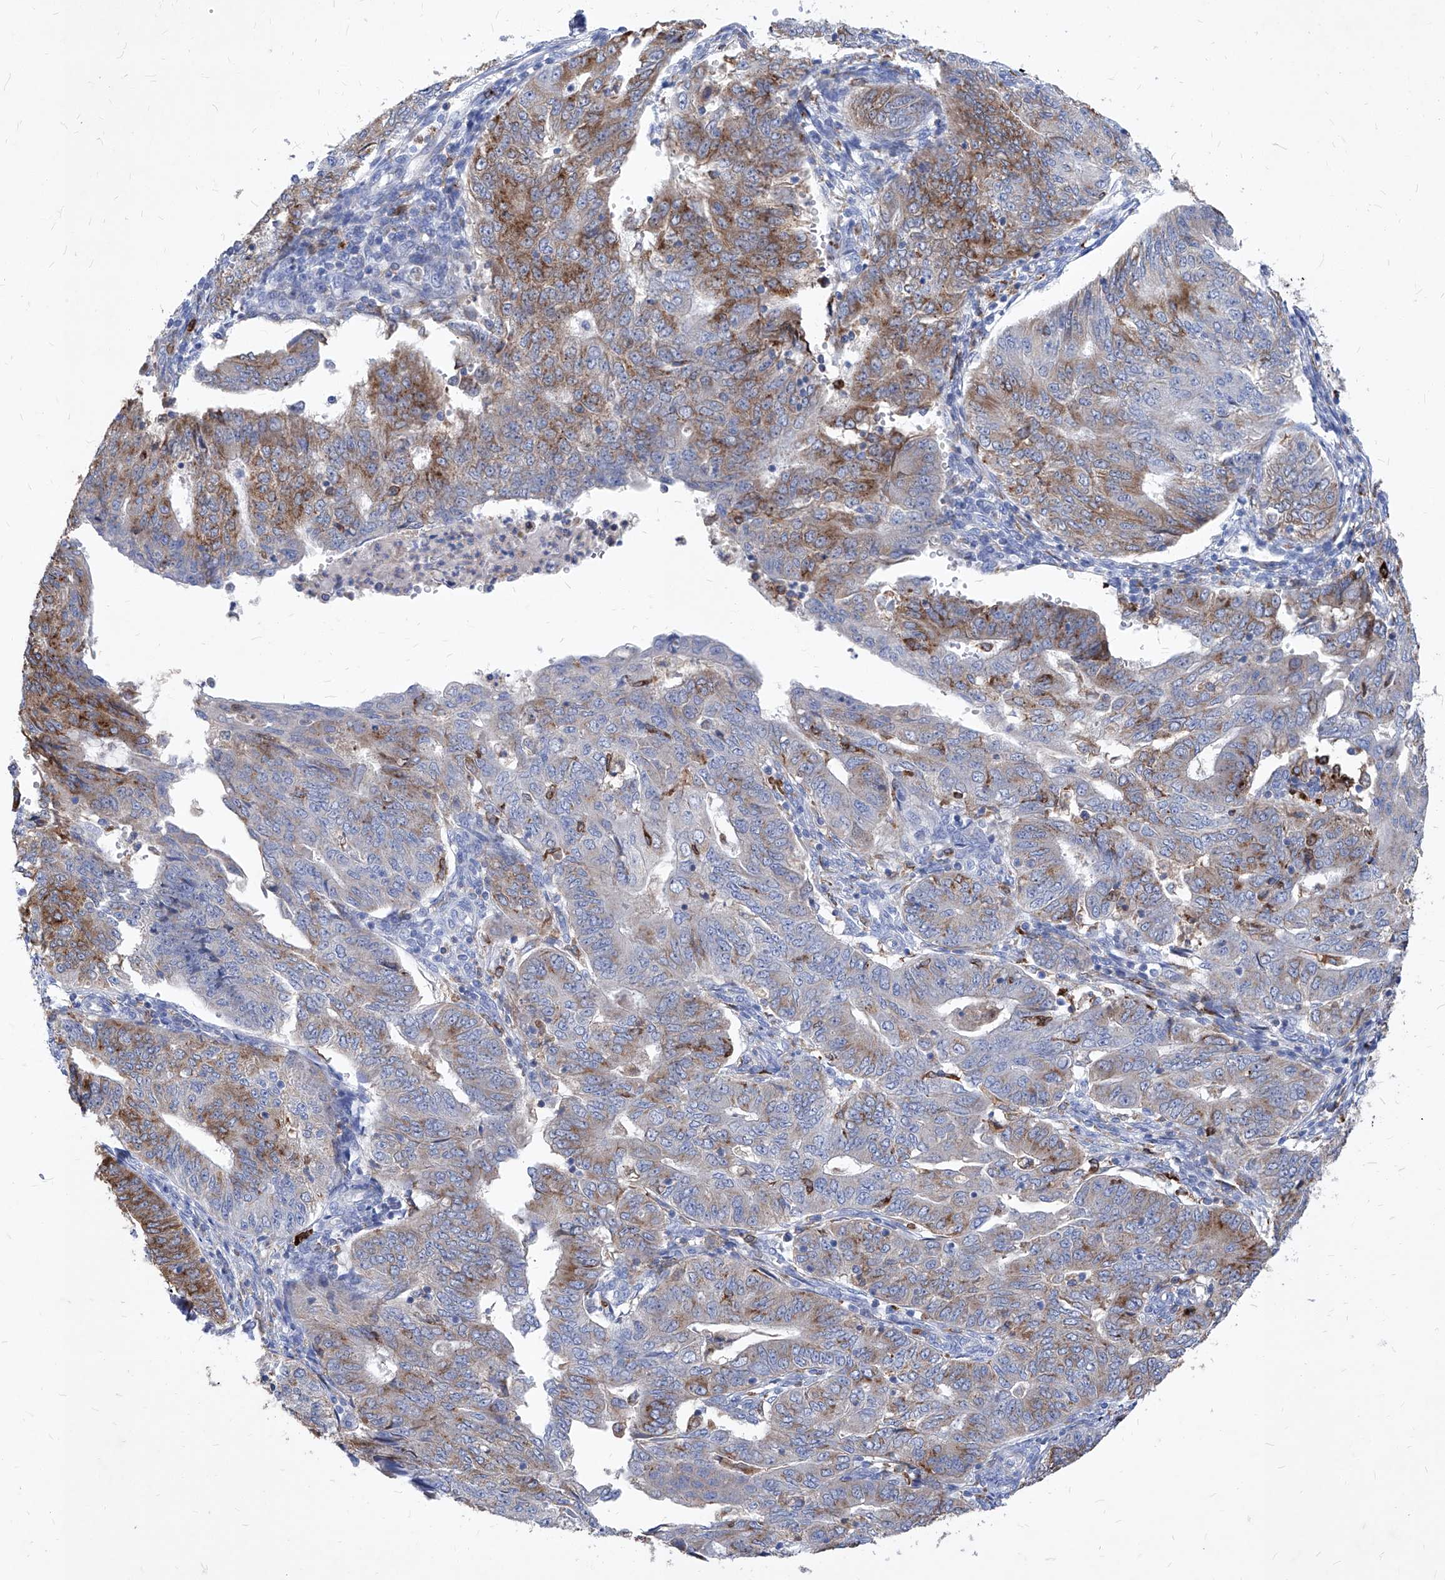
{"staining": {"intensity": "moderate", "quantity": "25%-75%", "location": "cytoplasmic/membranous"}, "tissue": "endometrial cancer", "cell_type": "Tumor cells", "image_type": "cancer", "snomed": [{"axis": "morphology", "description": "Adenocarcinoma, NOS"}, {"axis": "topography", "description": "Endometrium"}], "caption": "High-magnification brightfield microscopy of endometrial cancer stained with DAB (3,3'-diaminobenzidine) (brown) and counterstained with hematoxylin (blue). tumor cells exhibit moderate cytoplasmic/membranous staining is identified in approximately25%-75% of cells.", "gene": "UBOX5", "patient": {"sex": "female", "age": 32}}